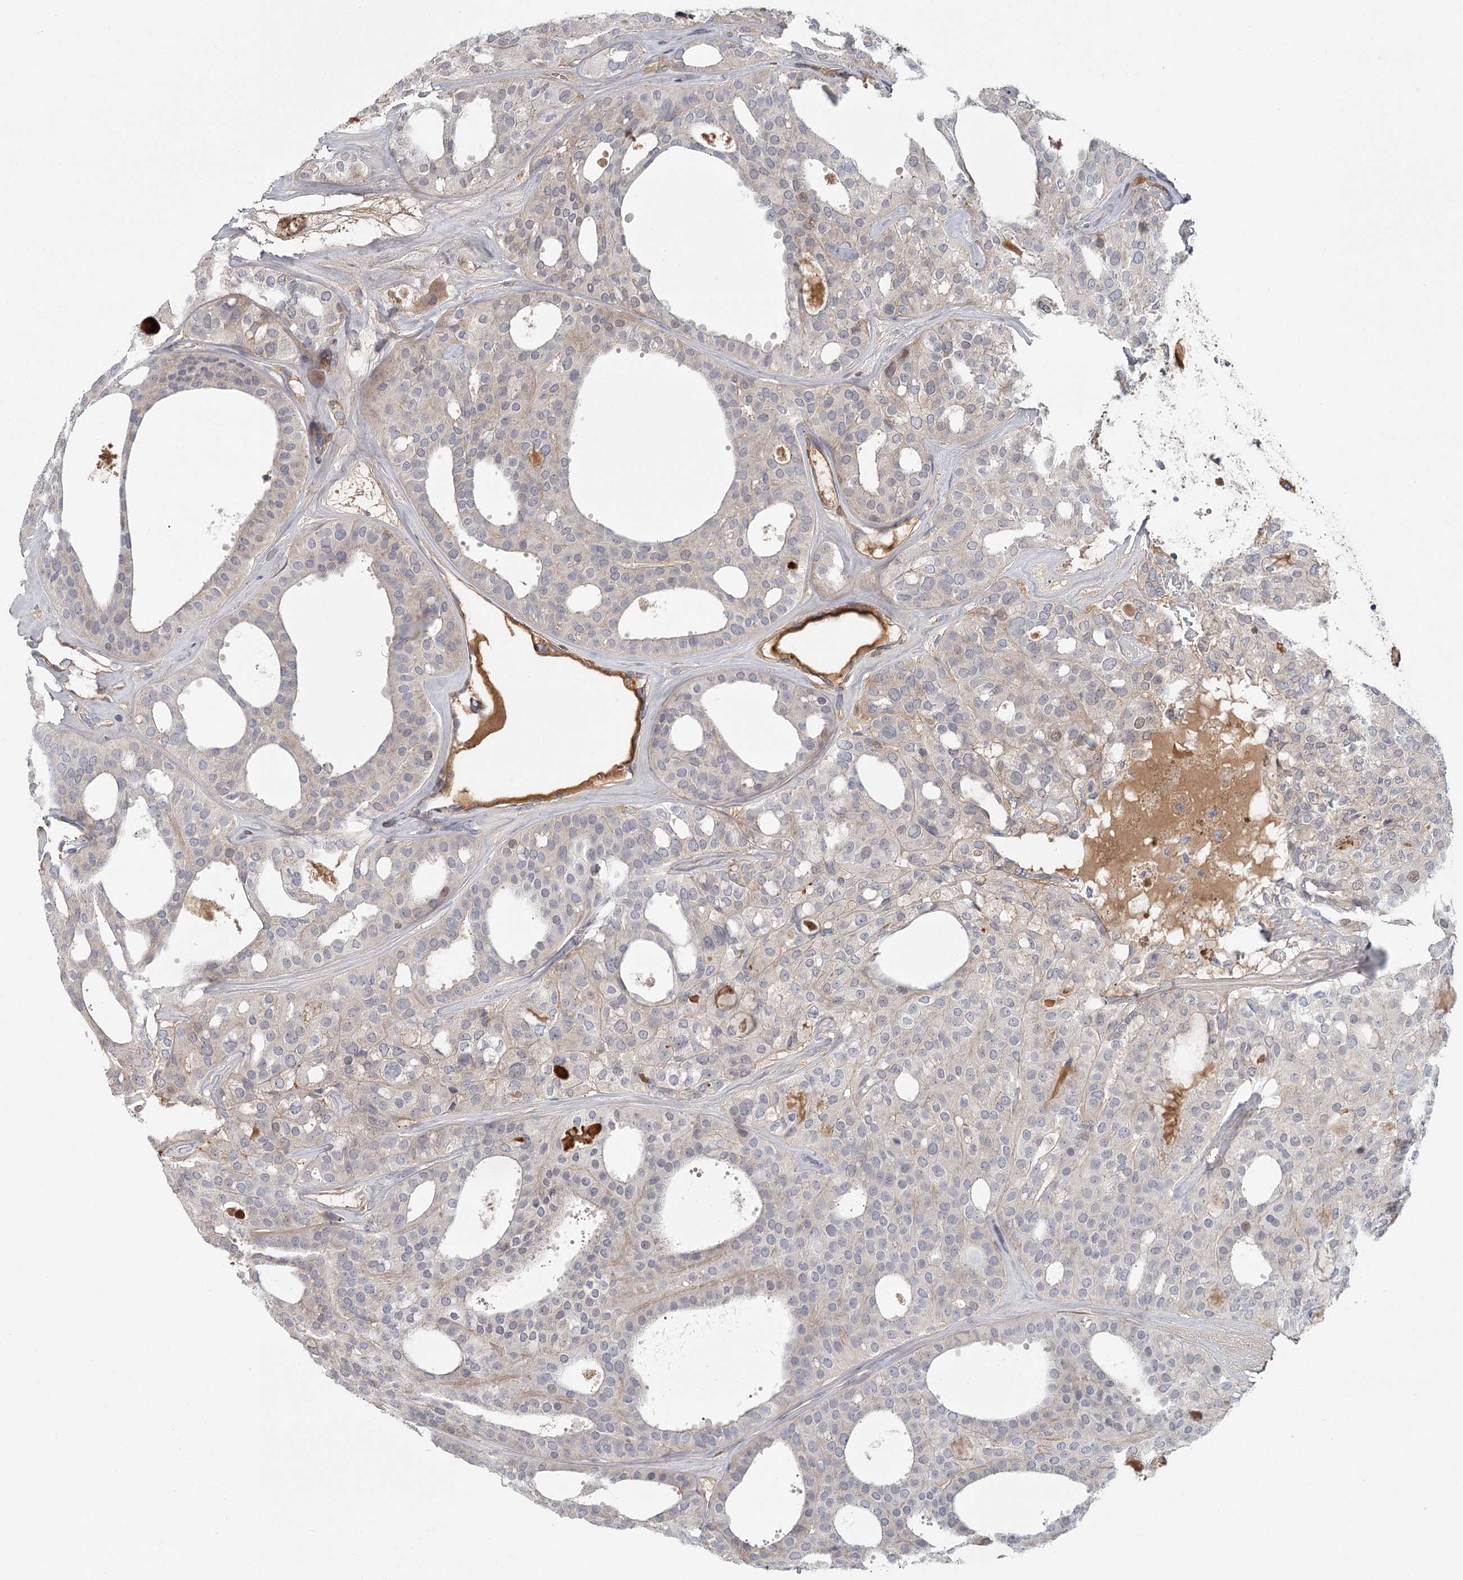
{"staining": {"intensity": "negative", "quantity": "none", "location": "none"}, "tissue": "thyroid cancer", "cell_type": "Tumor cells", "image_type": "cancer", "snomed": [{"axis": "morphology", "description": "Follicular adenoma carcinoma, NOS"}, {"axis": "topography", "description": "Thyroid gland"}], "caption": "Protein analysis of thyroid cancer displays no significant expression in tumor cells.", "gene": "DHRS9", "patient": {"sex": "male", "age": 75}}